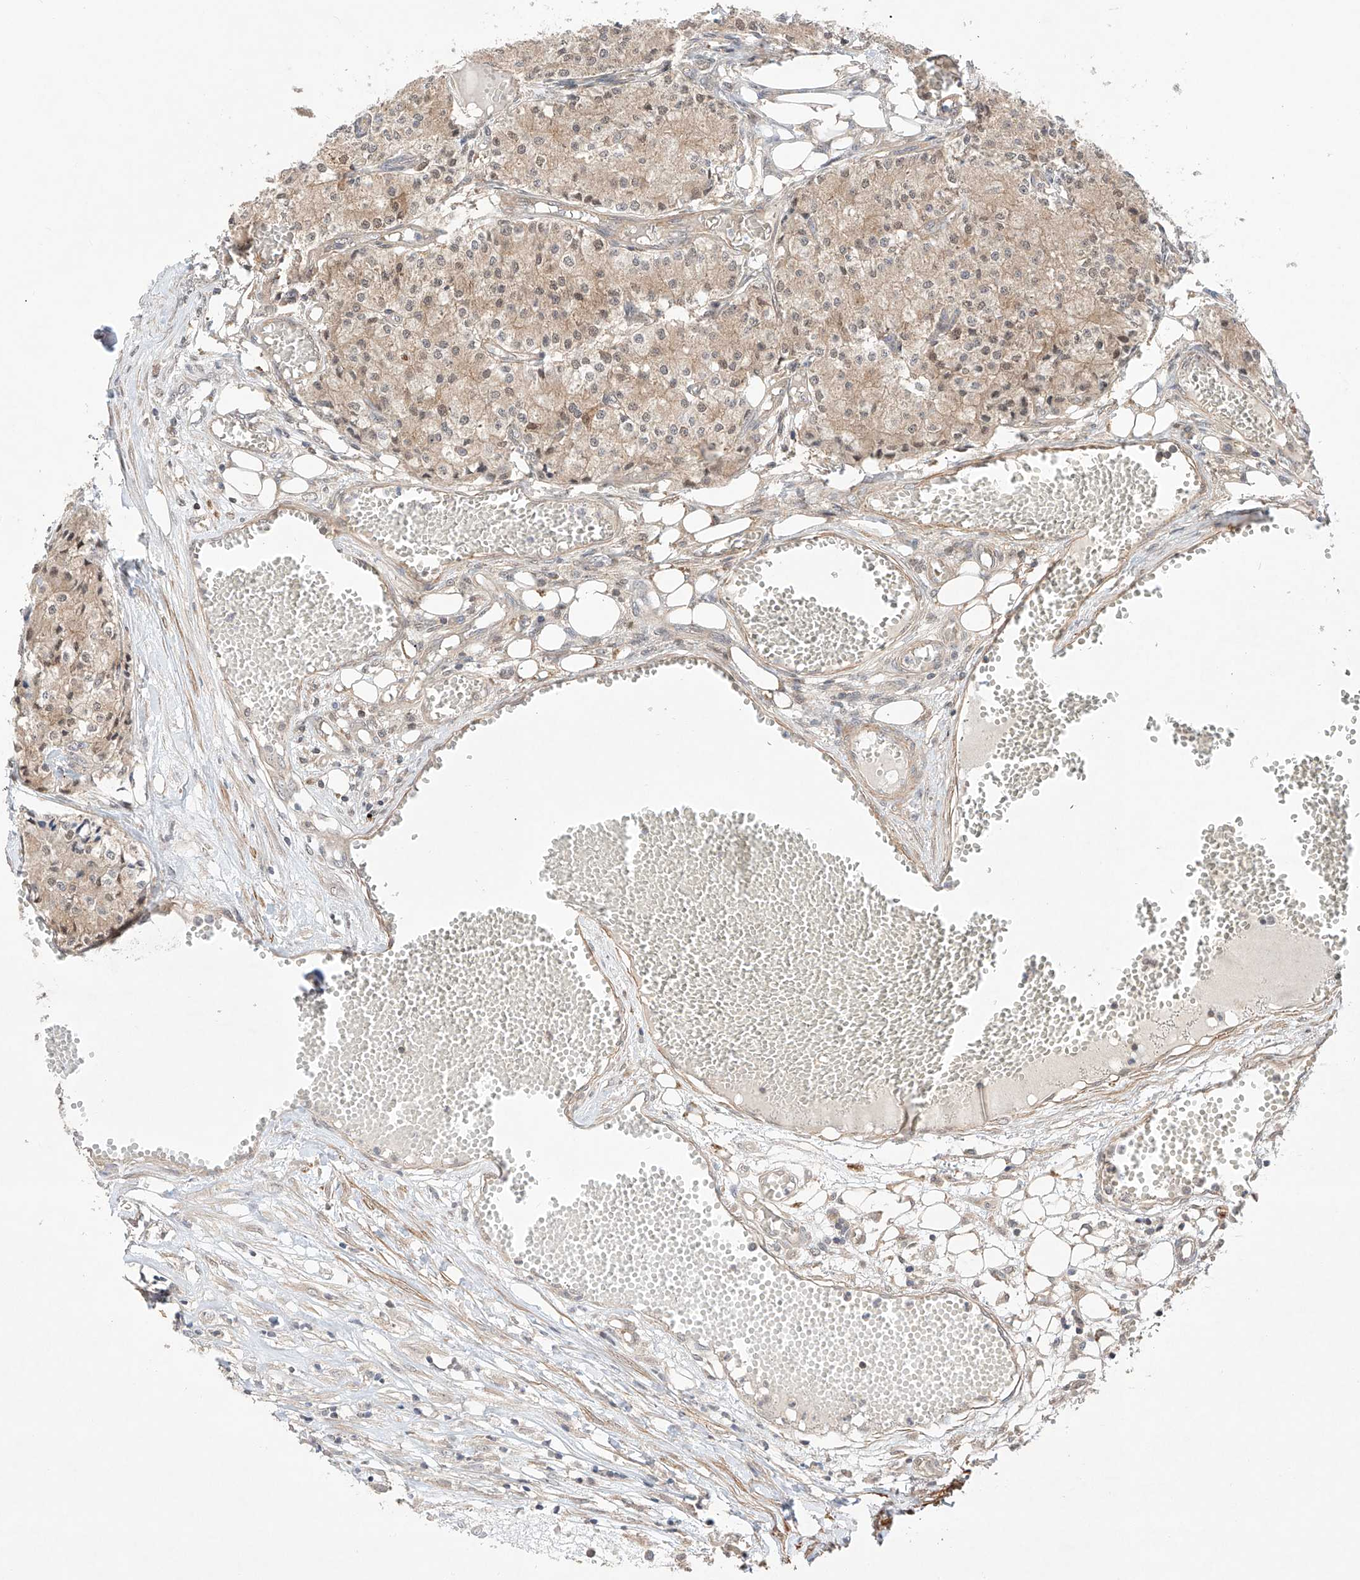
{"staining": {"intensity": "weak", "quantity": "<25%", "location": "cytoplasmic/membranous"}, "tissue": "carcinoid", "cell_type": "Tumor cells", "image_type": "cancer", "snomed": [{"axis": "morphology", "description": "Carcinoid, malignant, NOS"}, {"axis": "topography", "description": "Colon"}], "caption": "Tumor cells are negative for protein expression in human carcinoid.", "gene": "TSR2", "patient": {"sex": "female", "age": 52}}